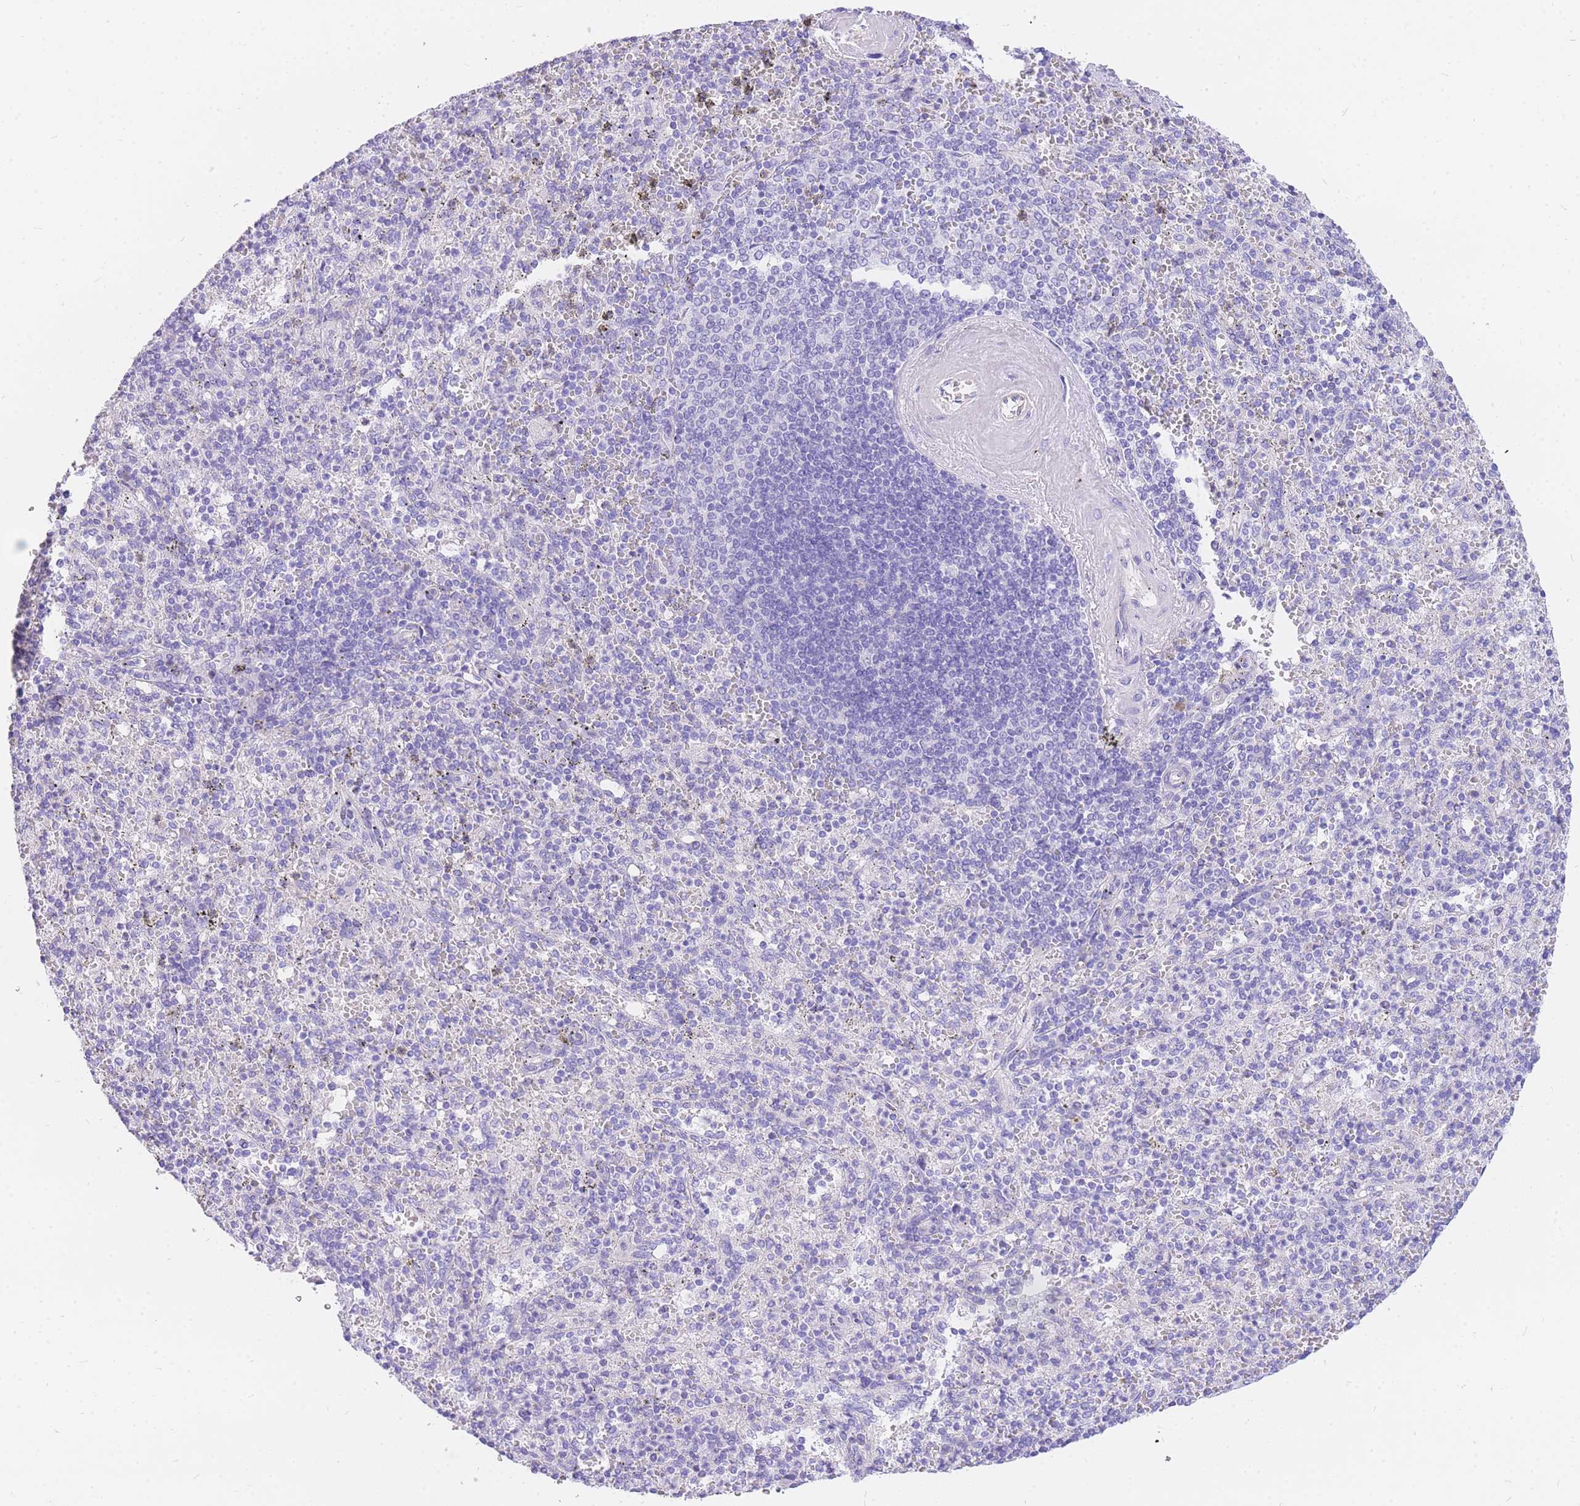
{"staining": {"intensity": "negative", "quantity": "none", "location": "none"}, "tissue": "spleen", "cell_type": "Cells in red pulp", "image_type": "normal", "snomed": [{"axis": "morphology", "description": "Normal tissue, NOS"}, {"axis": "morphology", "description": "Degeneration, NOS"}, {"axis": "topography", "description": "Spleen"}], "caption": "High power microscopy image of an immunohistochemistry (IHC) image of unremarkable spleen, revealing no significant expression in cells in red pulp. The staining is performed using DAB brown chromogen with nuclei counter-stained in using hematoxylin.", "gene": "UPK1A", "patient": {"sex": "male", "age": 56}}